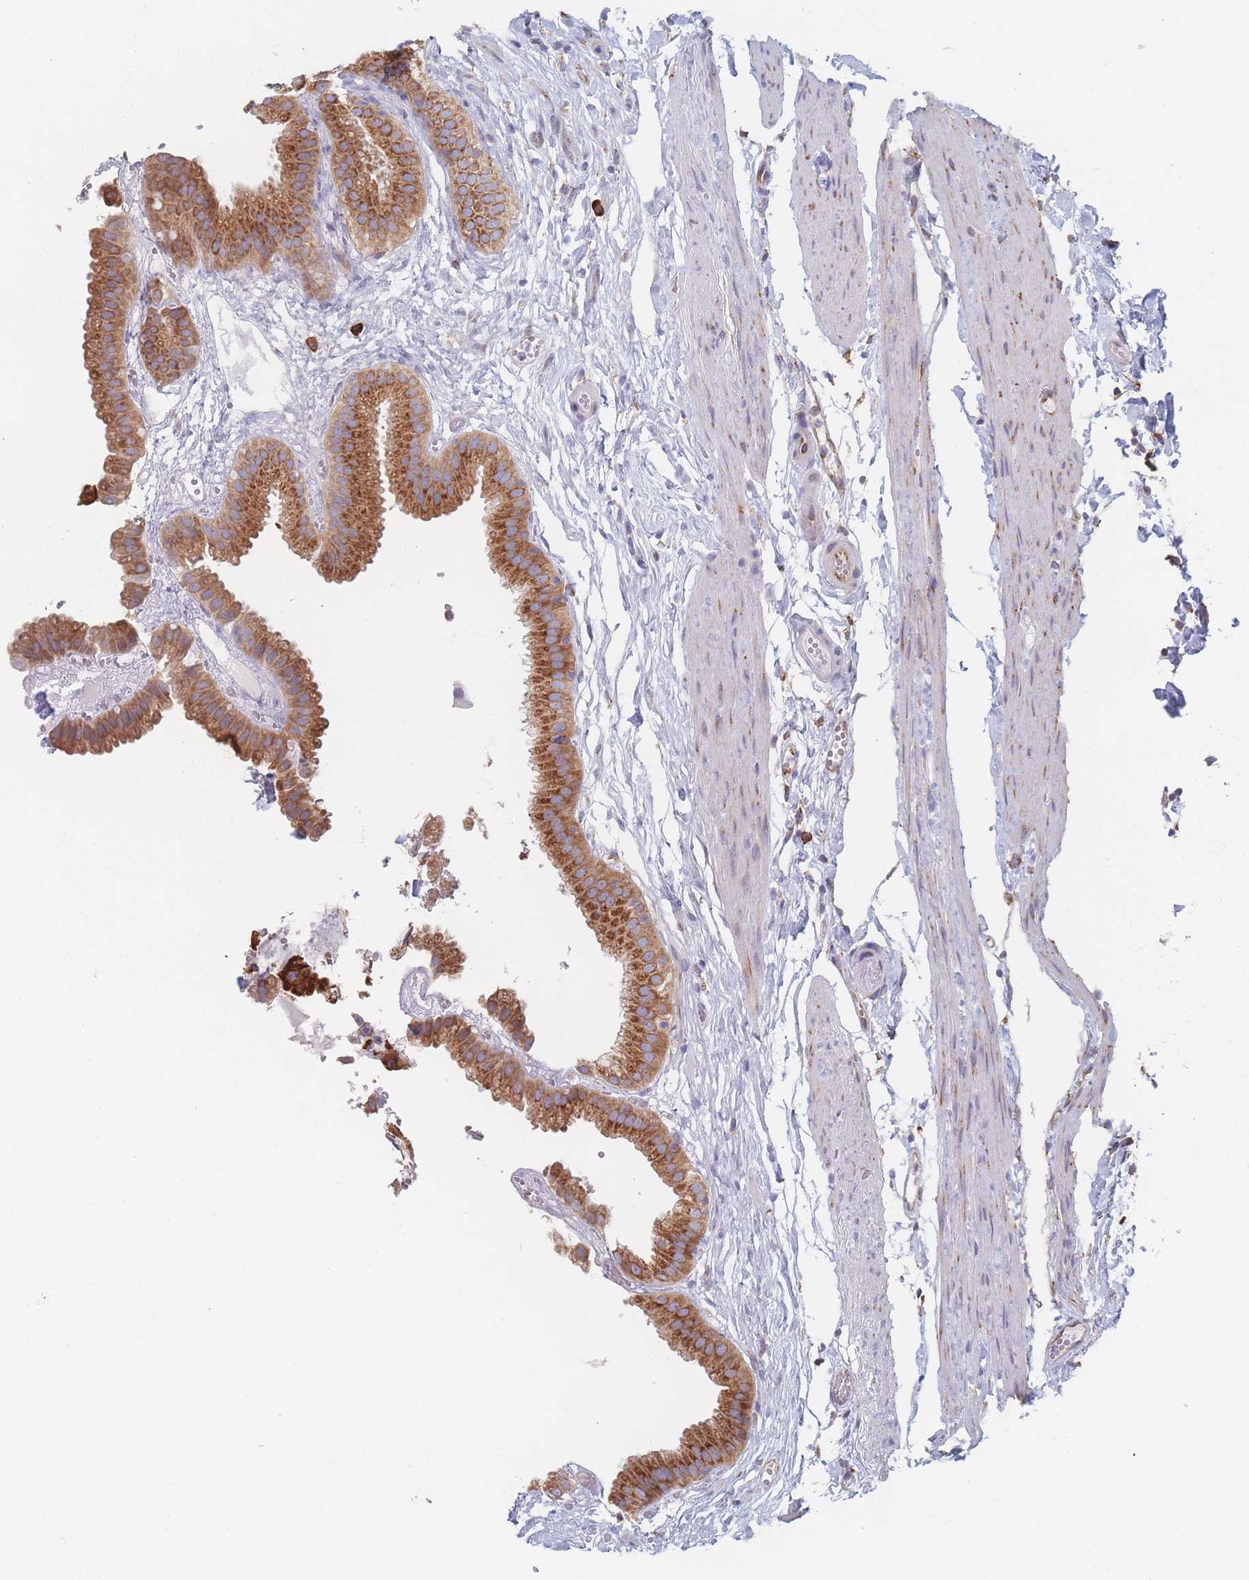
{"staining": {"intensity": "strong", "quantity": "25%-75%", "location": "cytoplasmic/membranous"}, "tissue": "gallbladder", "cell_type": "Glandular cells", "image_type": "normal", "snomed": [{"axis": "morphology", "description": "Normal tissue, NOS"}, {"axis": "topography", "description": "Gallbladder"}], "caption": "Immunohistochemistry staining of benign gallbladder, which displays high levels of strong cytoplasmic/membranous staining in approximately 25%-75% of glandular cells indicating strong cytoplasmic/membranous protein expression. The staining was performed using DAB (3,3'-diaminobenzidine) (brown) for protein detection and nuclei were counterstained in hematoxylin (blue).", "gene": "EEF1B2", "patient": {"sex": "female", "age": 61}}